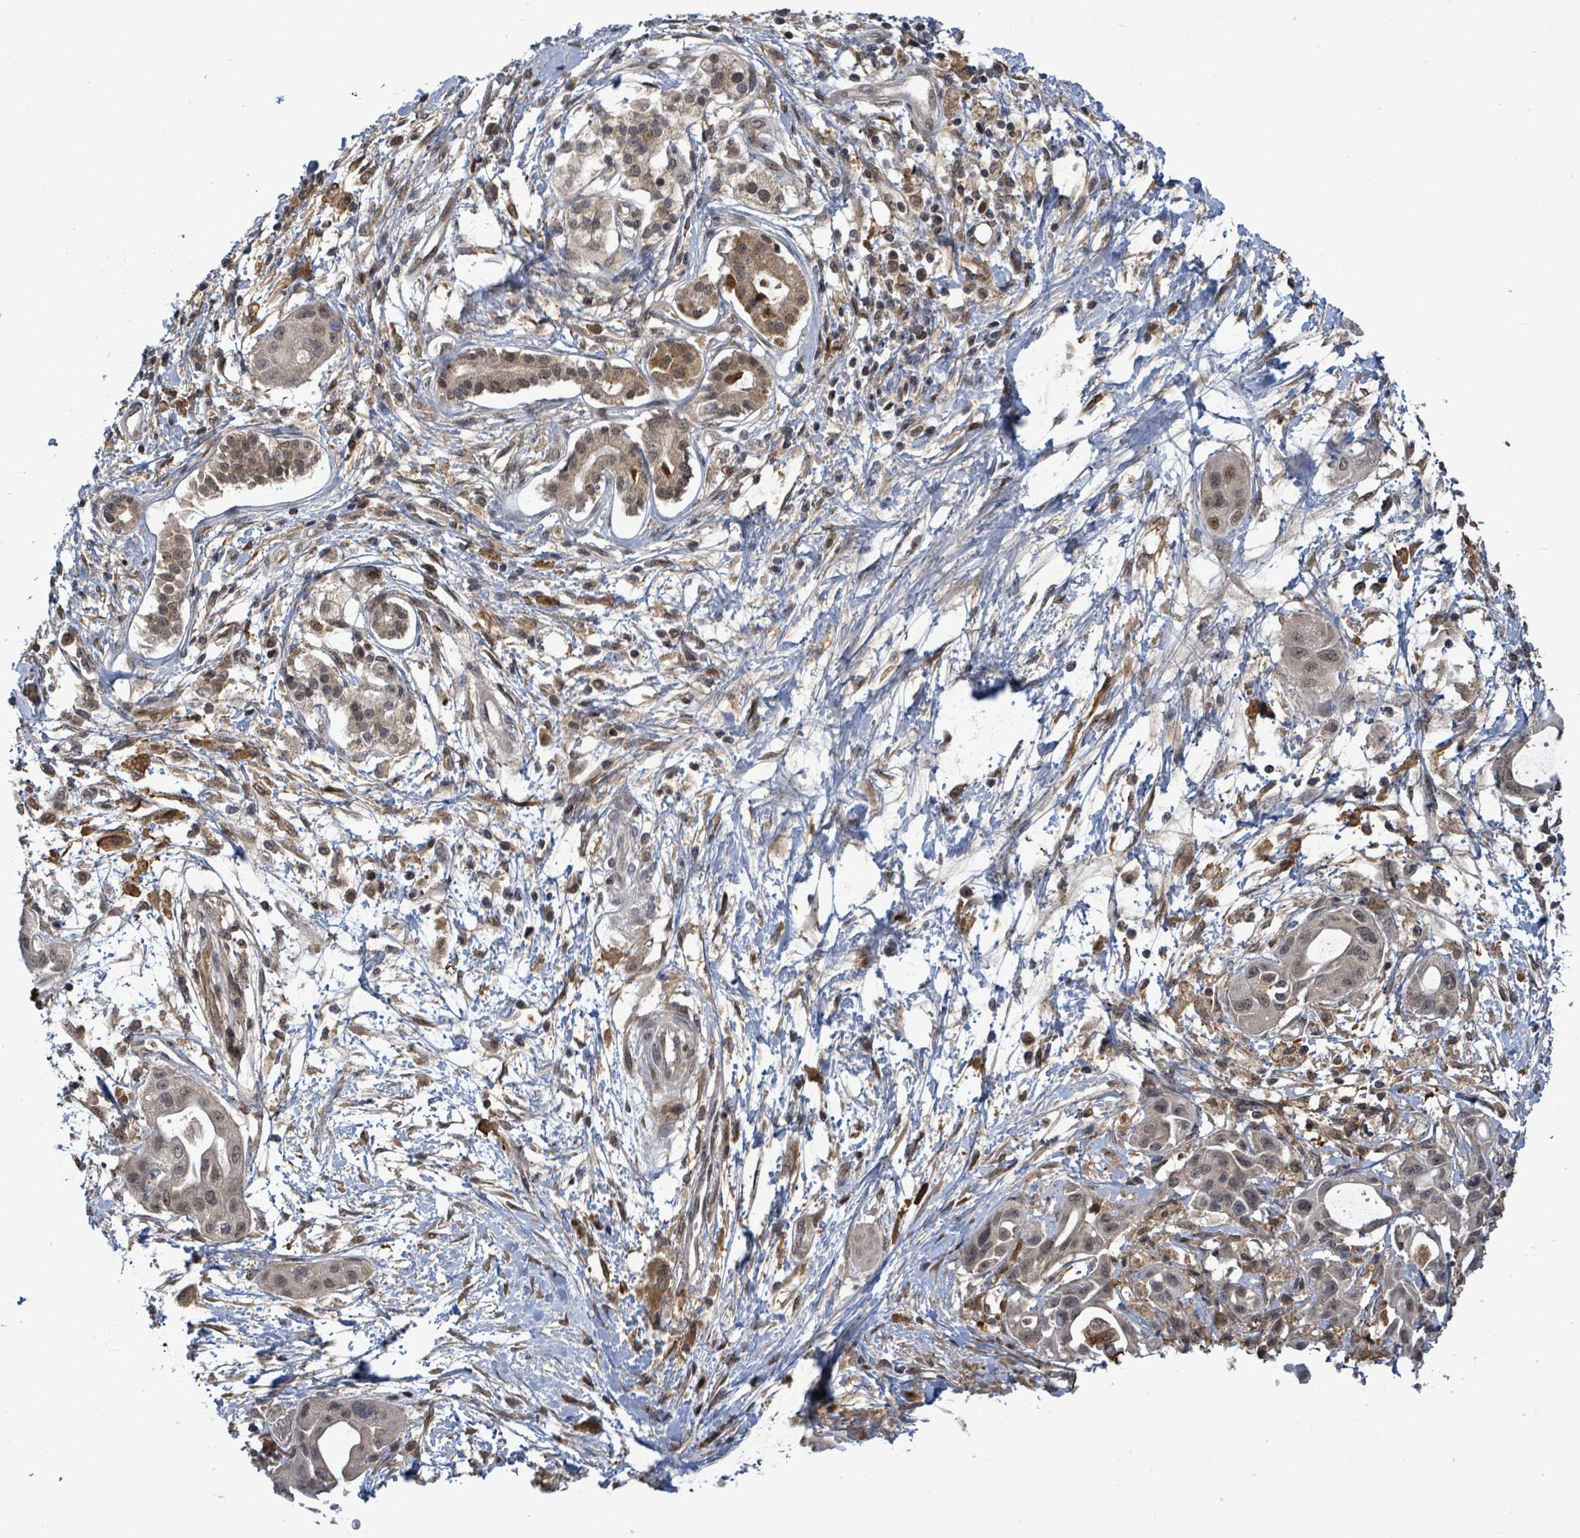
{"staining": {"intensity": "weak", "quantity": ">75%", "location": "nuclear"}, "tissue": "pancreatic cancer", "cell_type": "Tumor cells", "image_type": "cancer", "snomed": [{"axis": "morphology", "description": "Adenocarcinoma, NOS"}, {"axis": "topography", "description": "Pancreas"}], "caption": "Immunohistochemical staining of human pancreatic adenocarcinoma reveals low levels of weak nuclear positivity in about >75% of tumor cells.", "gene": "FBXO6", "patient": {"sex": "male", "age": 68}}